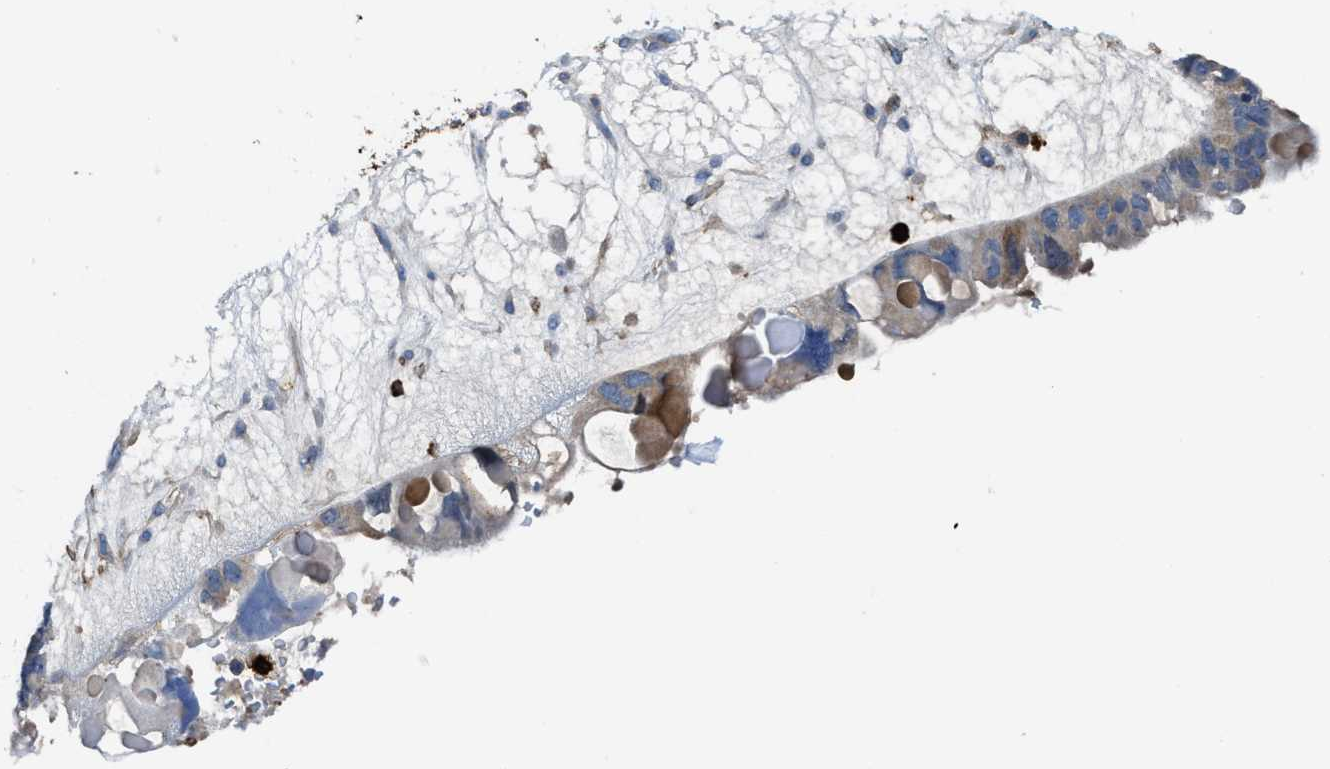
{"staining": {"intensity": "weak", "quantity": "<25%", "location": "cytoplasmic/membranous"}, "tissue": "ovarian cancer", "cell_type": "Tumor cells", "image_type": "cancer", "snomed": [{"axis": "morphology", "description": "Cystadenocarcinoma, serous, NOS"}, {"axis": "topography", "description": "Ovary"}], "caption": "Immunohistochemical staining of human ovarian cancer shows no significant expression in tumor cells.", "gene": "TRAF6", "patient": {"sex": "female", "age": 79}}